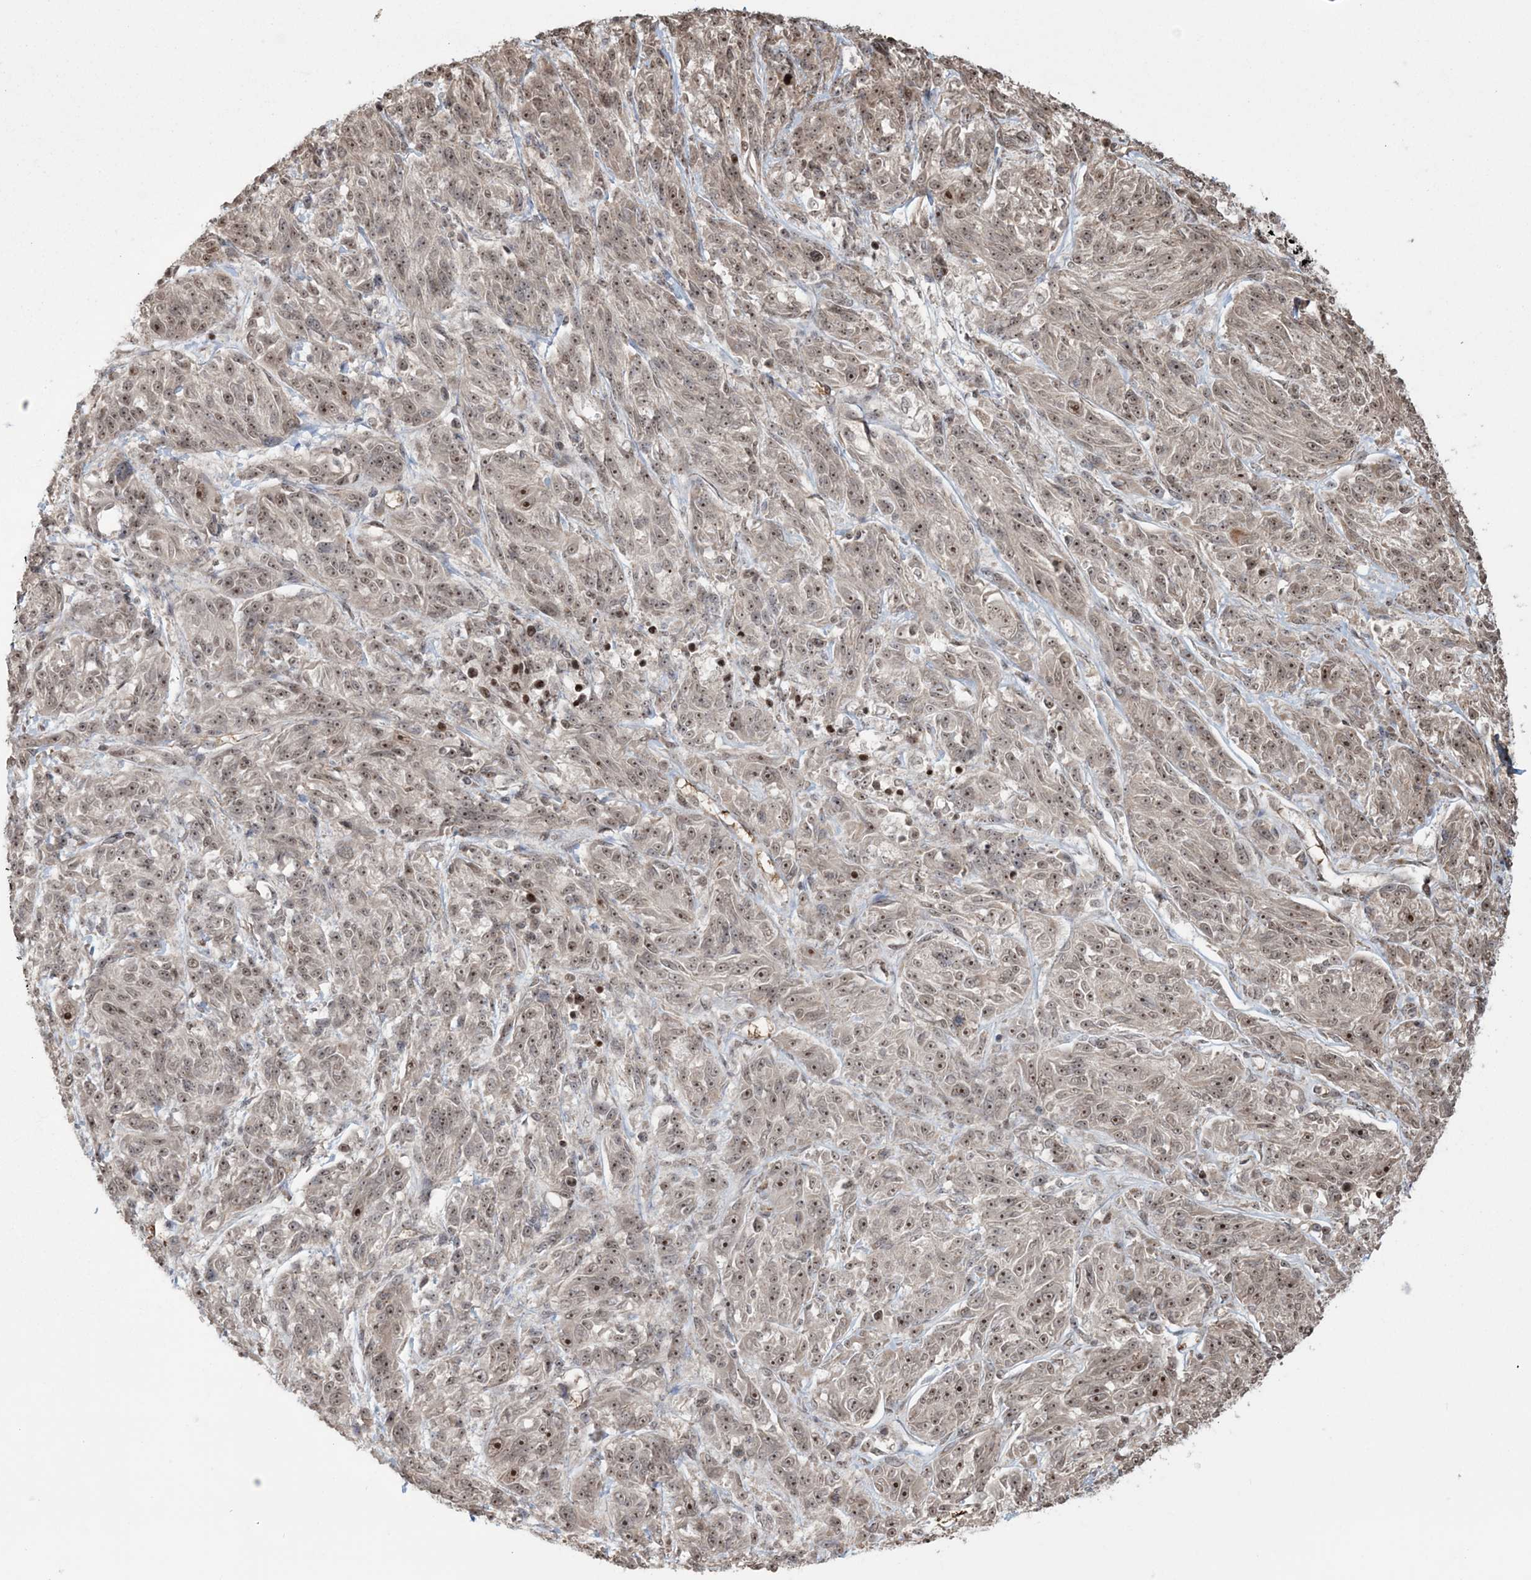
{"staining": {"intensity": "weak", "quantity": ">75%", "location": "nuclear"}, "tissue": "melanoma", "cell_type": "Tumor cells", "image_type": "cancer", "snomed": [{"axis": "morphology", "description": "Malignant melanoma, NOS"}, {"axis": "topography", "description": "Skin"}], "caption": "Protein expression analysis of melanoma displays weak nuclear positivity in approximately >75% of tumor cells. The protein is shown in brown color, while the nuclei are stained blue.", "gene": "EPB41L4A", "patient": {"sex": "male", "age": 53}}